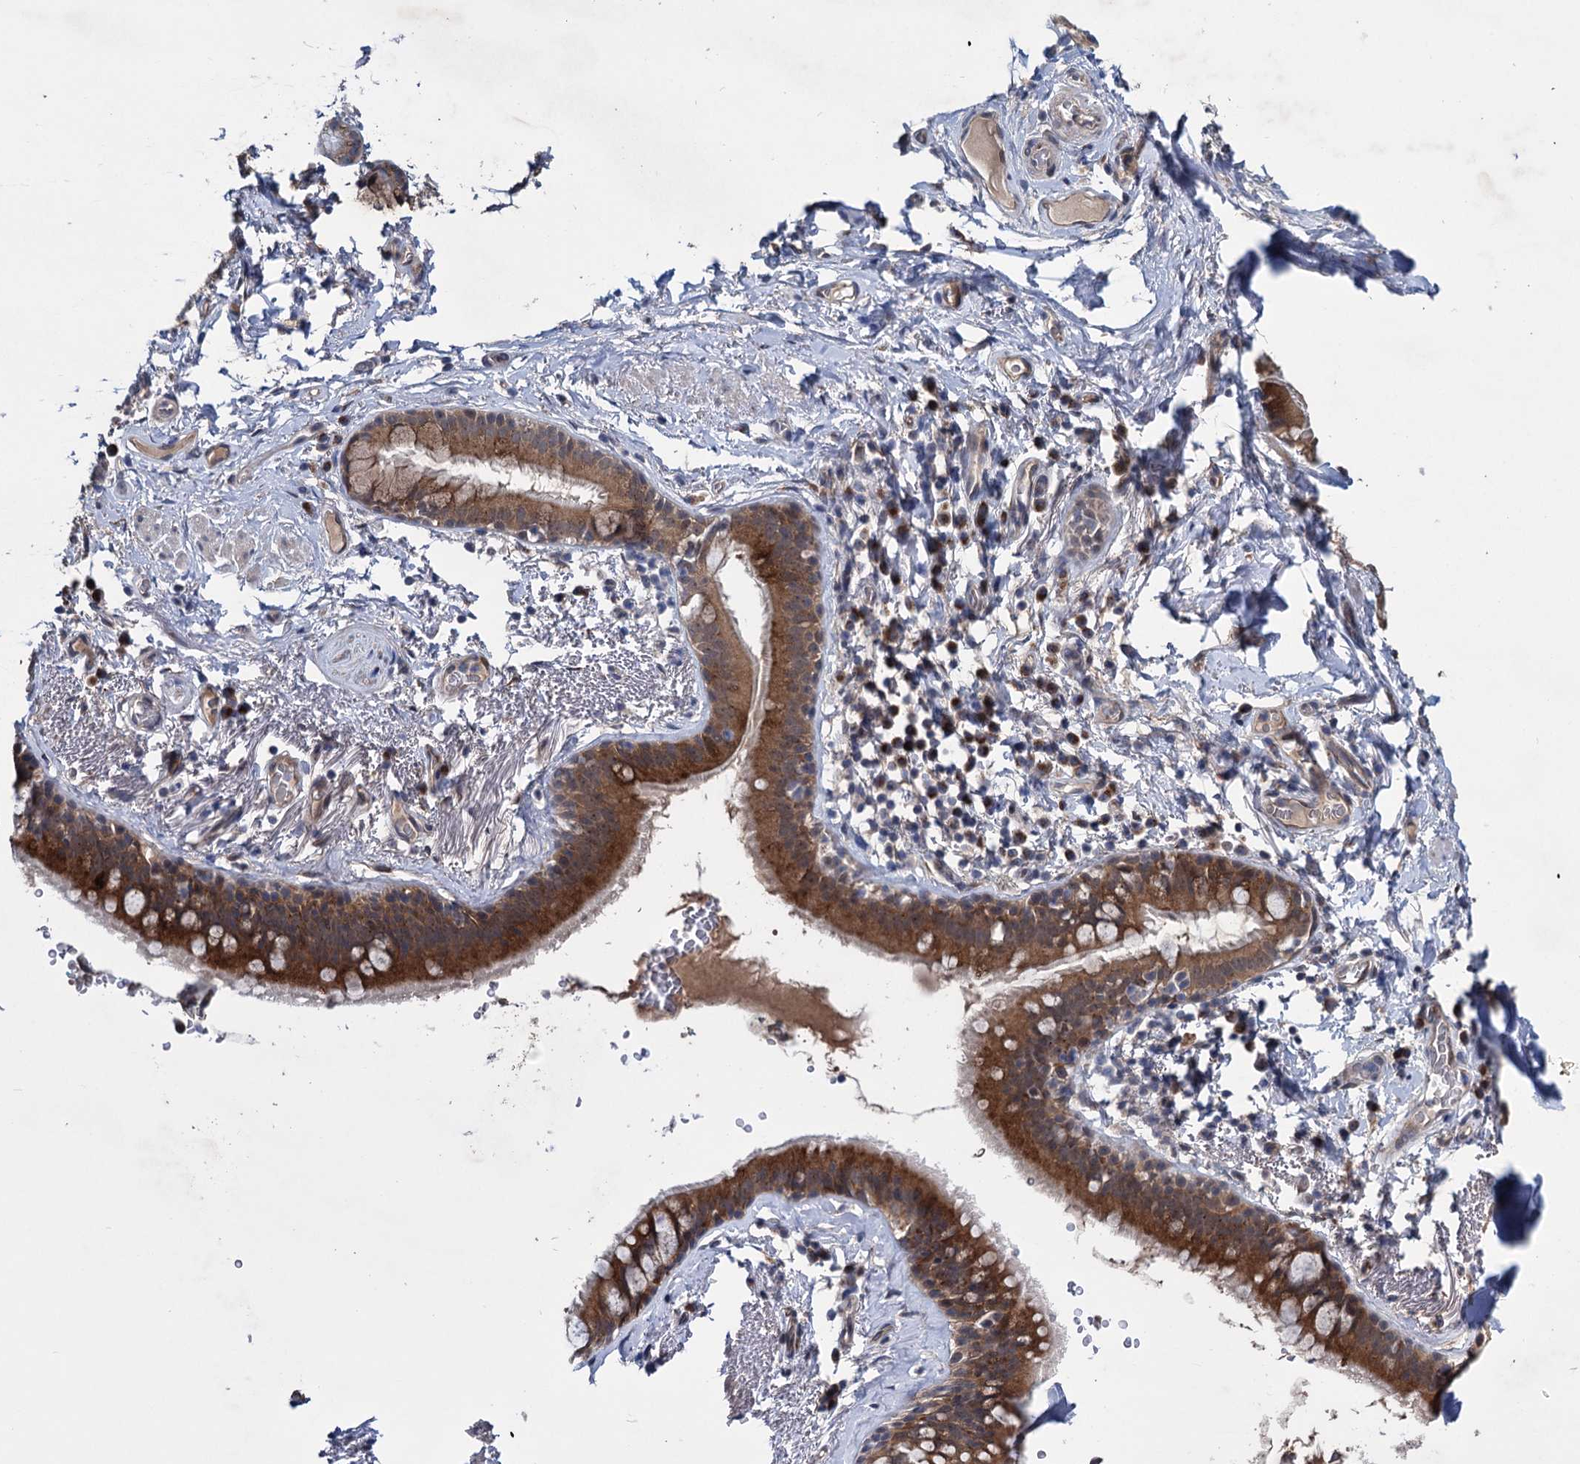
{"staining": {"intensity": "negative", "quantity": "none", "location": "none"}, "tissue": "adipose tissue", "cell_type": "Adipocytes", "image_type": "normal", "snomed": [{"axis": "morphology", "description": "Normal tissue, NOS"}, {"axis": "topography", "description": "Lymph node"}, {"axis": "topography", "description": "Bronchus"}], "caption": "The micrograph demonstrates no staining of adipocytes in normal adipose tissue. (DAB (3,3'-diaminobenzidine) immunohistochemistry visualized using brightfield microscopy, high magnification).", "gene": "EYA4", "patient": {"sex": "male", "age": 63}}